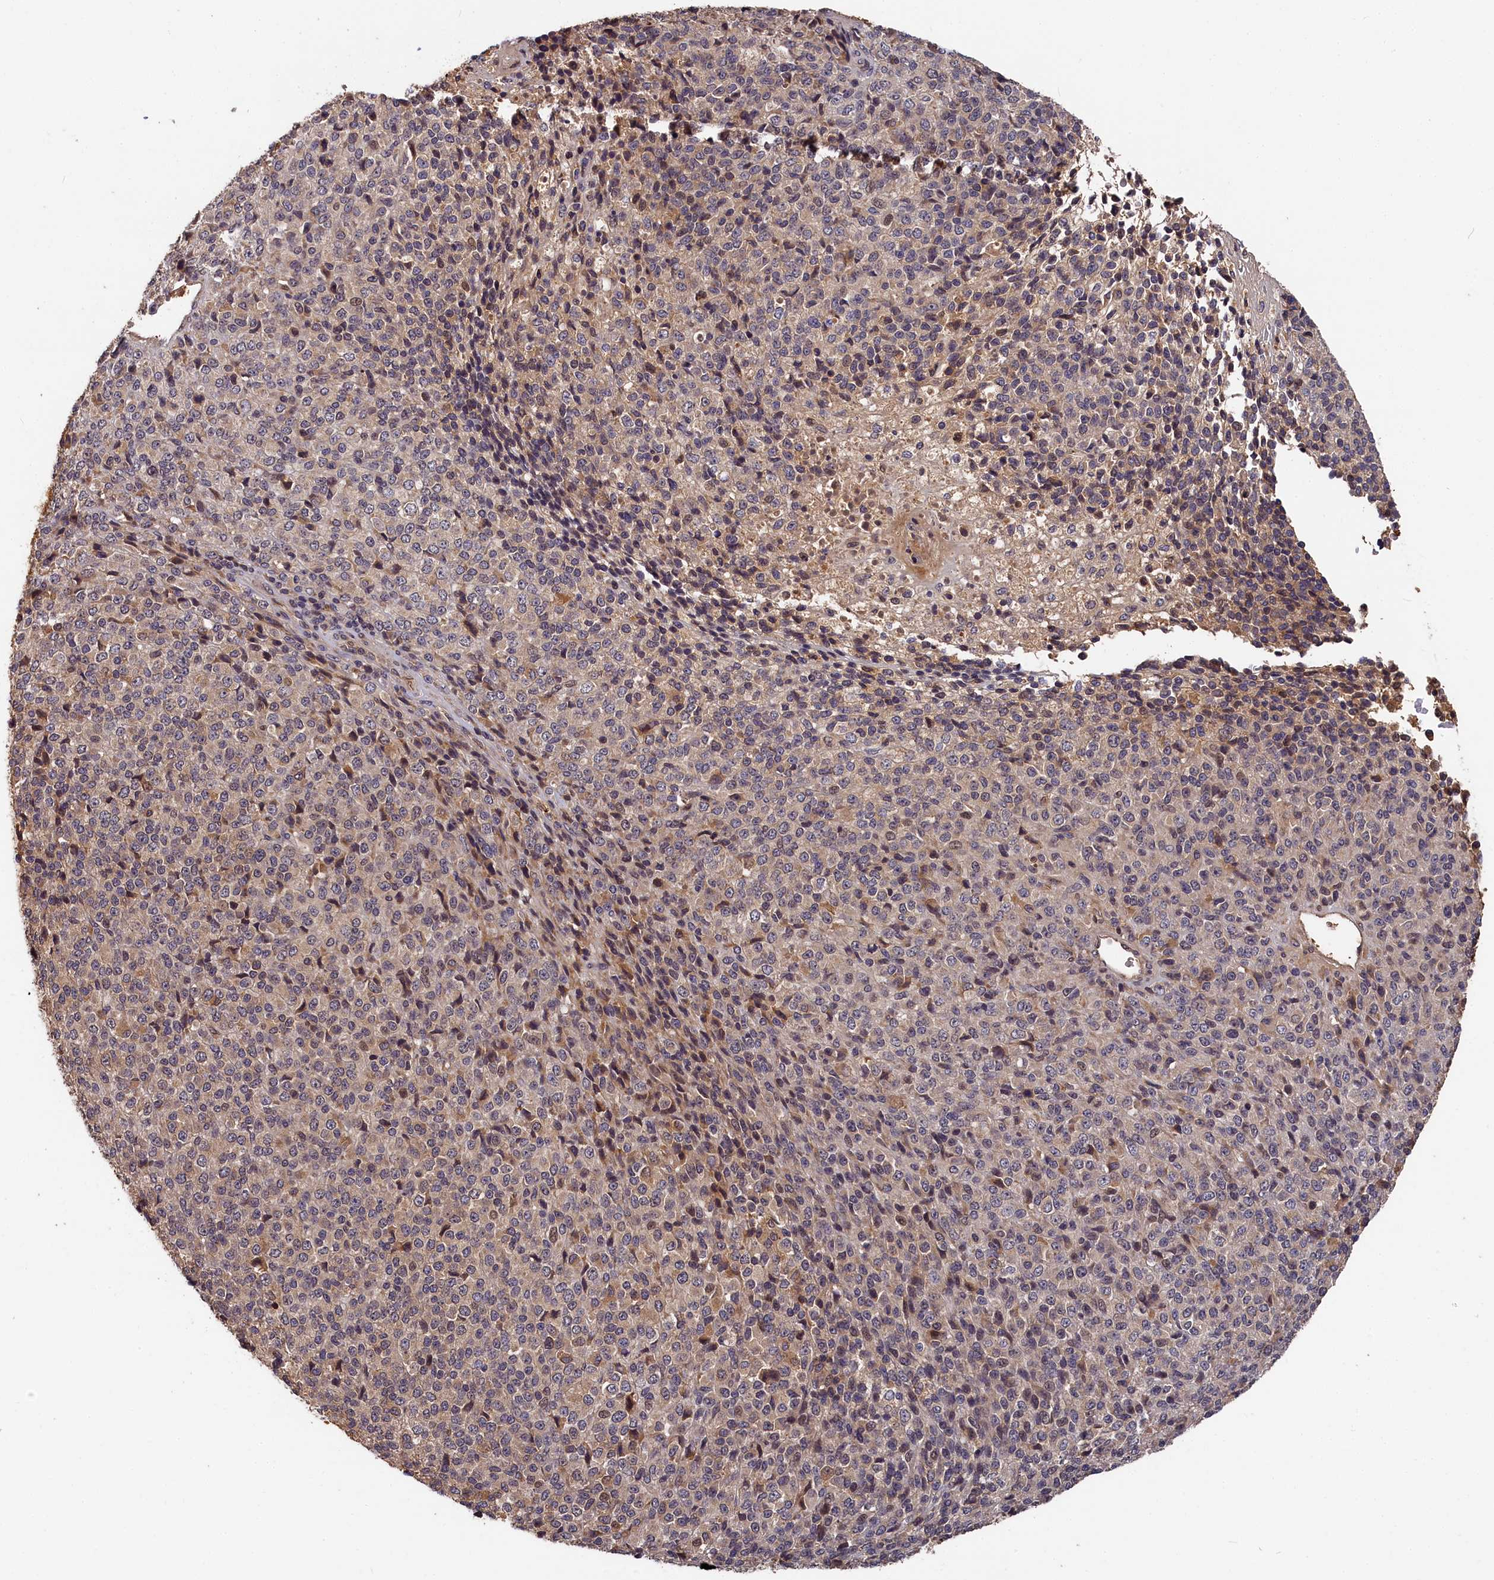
{"staining": {"intensity": "weak", "quantity": "<25%", "location": "cytoplasmic/membranous"}, "tissue": "melanoma", "cell_type": "Tumor cells", "image_type": "cancer", "snomed": [{"axis": "morphology", "description": "Malignant melanoma, Metastatic site"}, {"axis": "topography", "description": "Brain"}], "caption": "DAB immunohistochemical staining of malignant melanoma (metastatic site) reveals no significant expression in tumor cells.", "gene": "ITIH1", "patient": {"sex": "female", "age": 56}}